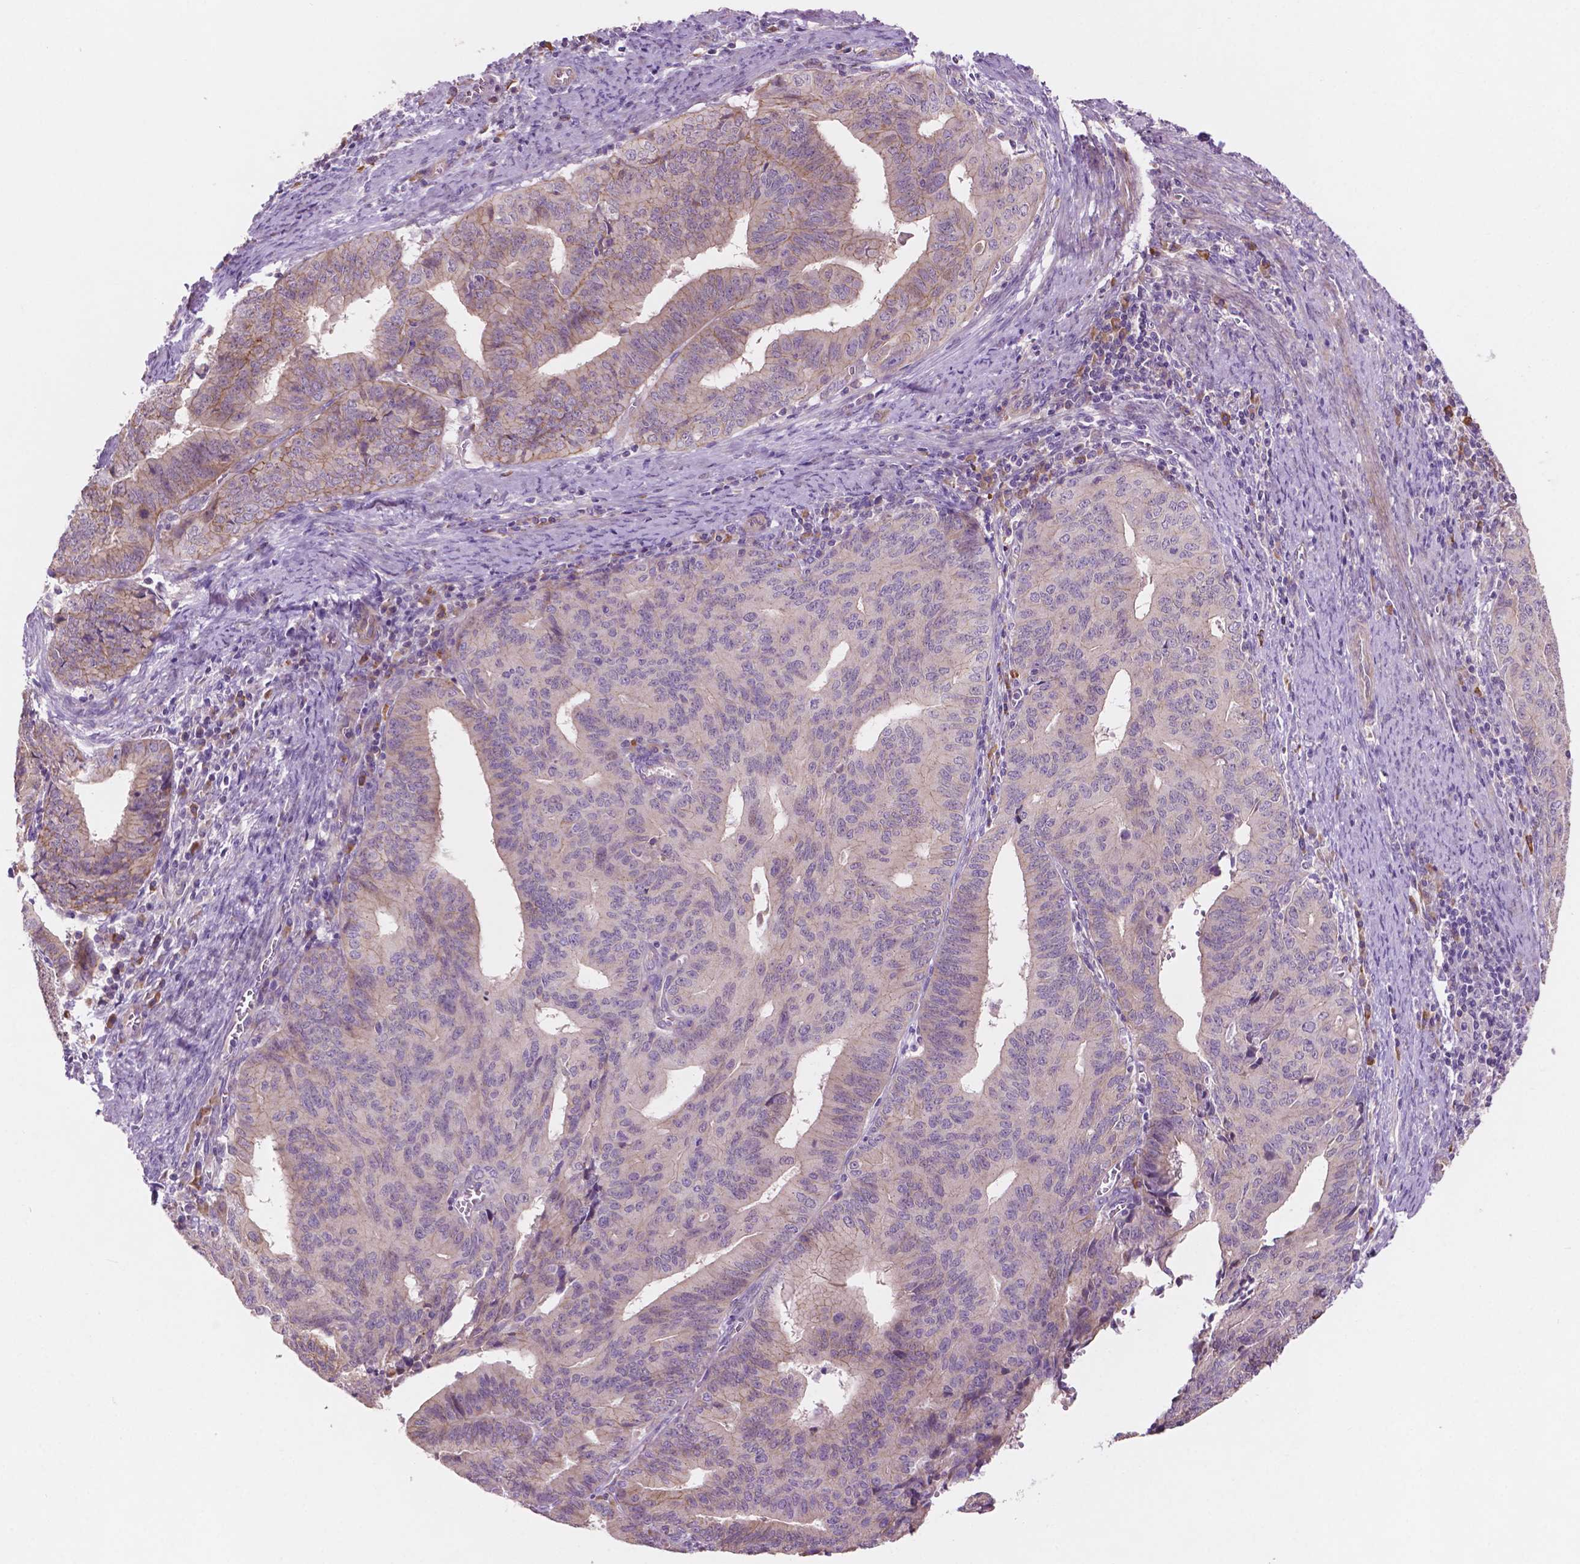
{"staining": {"intensity": "weak", "quantity": "25%-75%", "location": "cytoplasmic/membranous"}, "tissue": "endometrial cancer", "cell_type": "Tumor cells", "image_type": "cancer", "snomed": [{"axis": "morphology", "description": "Adenocarcinoma, NOS"}, {"axis": "topography", "description": "Endometrium"}], "caption": "Endometrial adenocarcinoma tissue shows weak cytoplasmic/membranous expression in about 25%-75% of tumor cells, visualized by immunohistochemistry.", "gene": "LRP1B", "patient": {"sex": "female", "age": 65}}